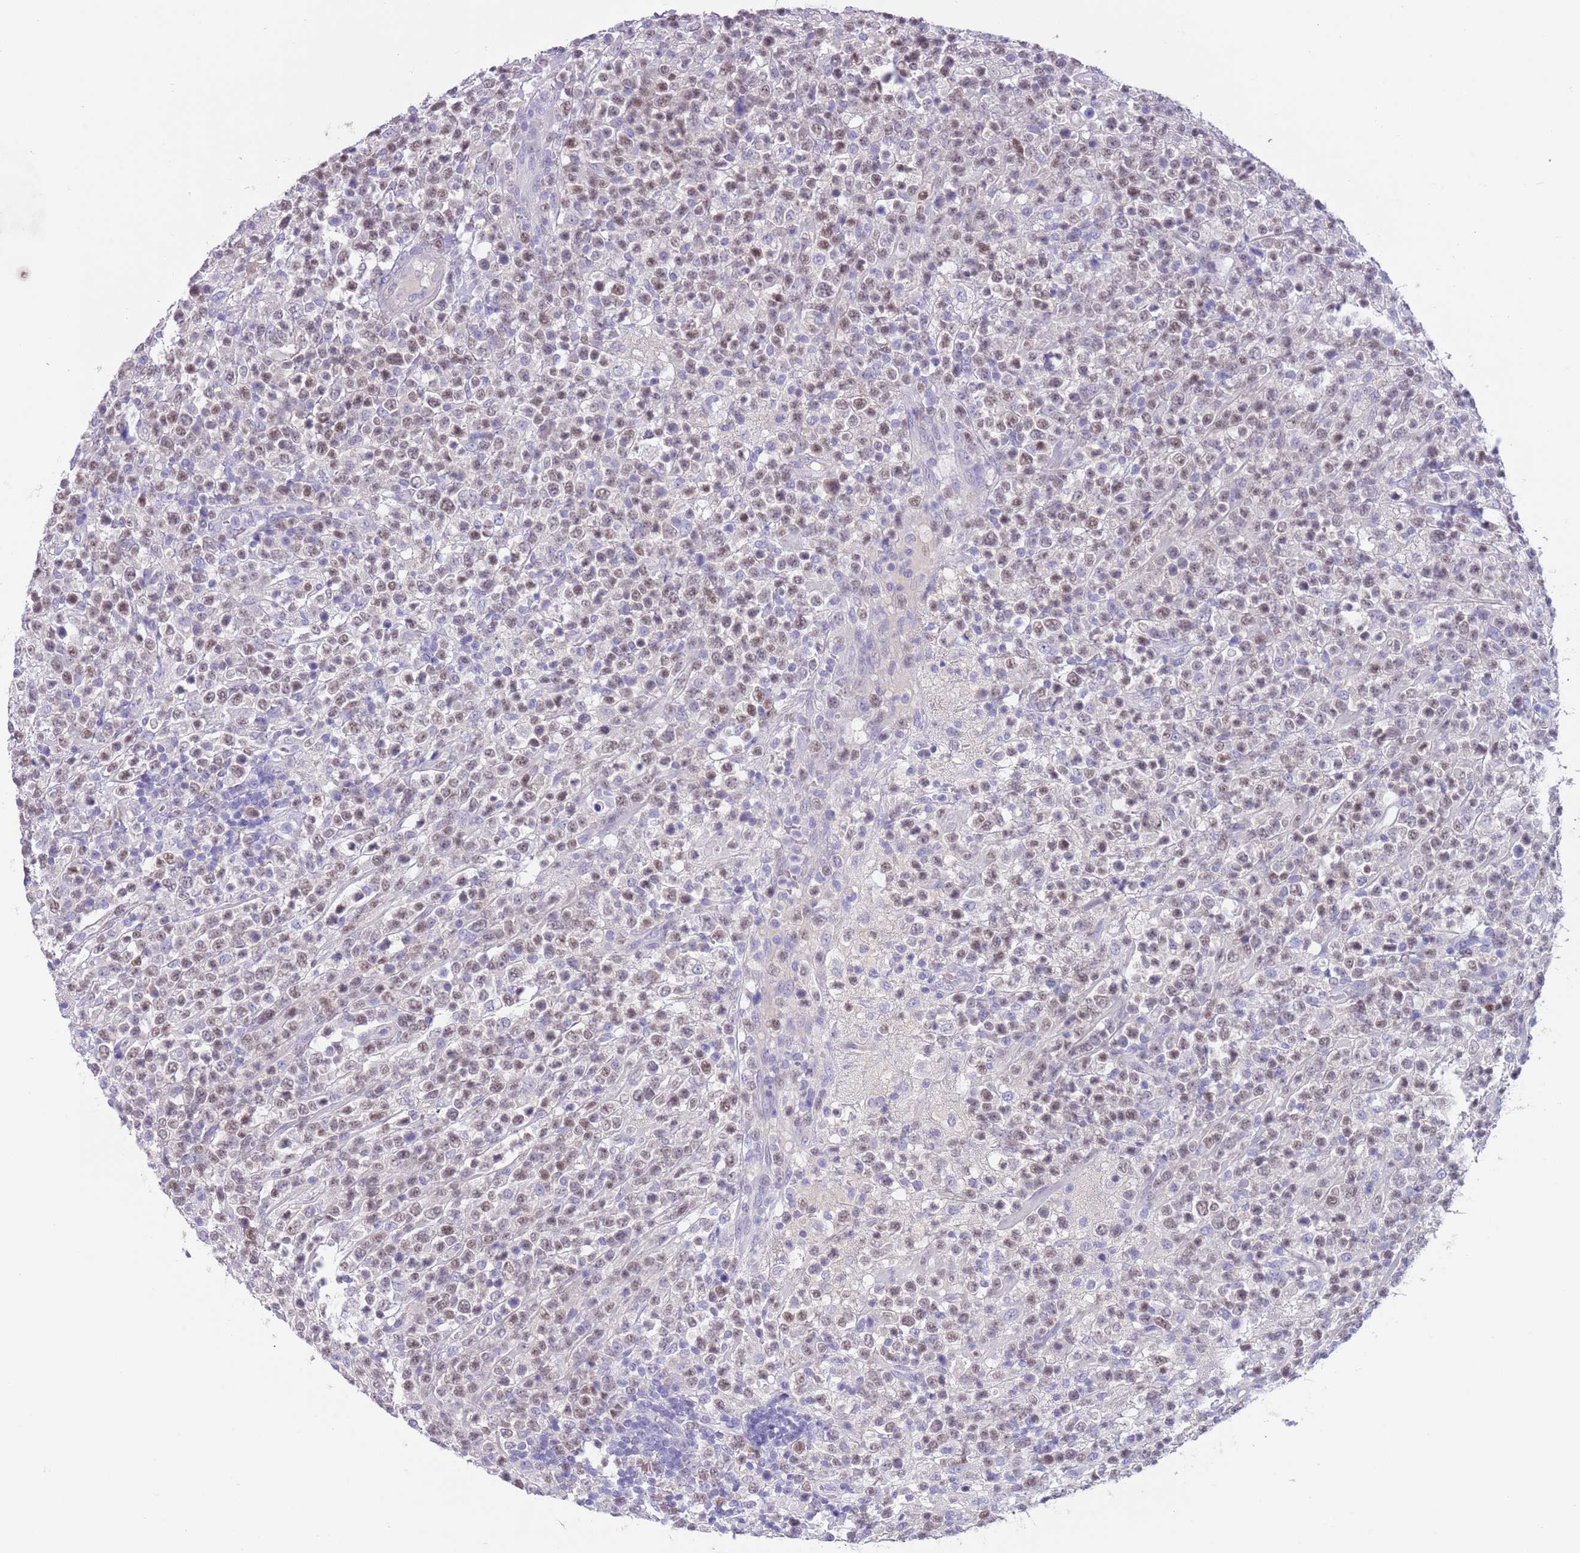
{"staining": {"intensity": "weak", "quantity": "25%-75%", "location": "nuclear"}, "tissue": "lymphoma", "cell_type": "Tumor cells", "image_type": "cancer", "snomed": [{"axis": "morphology", "description": "Malignant lymphoma, non-Hodgkin's type, High grade"}, {"axis": "topography", "description": "Colon"}], "caption": "Weak nuclear positivity for a protein is identified in approximately 25%-75% of tumor cells of high-grade malignant lymphoma, non-Hodgkin's type using immunohistochemistry (IHC).", "gene": "TOX2", "patient": {"sex": "female", "age": 53}}